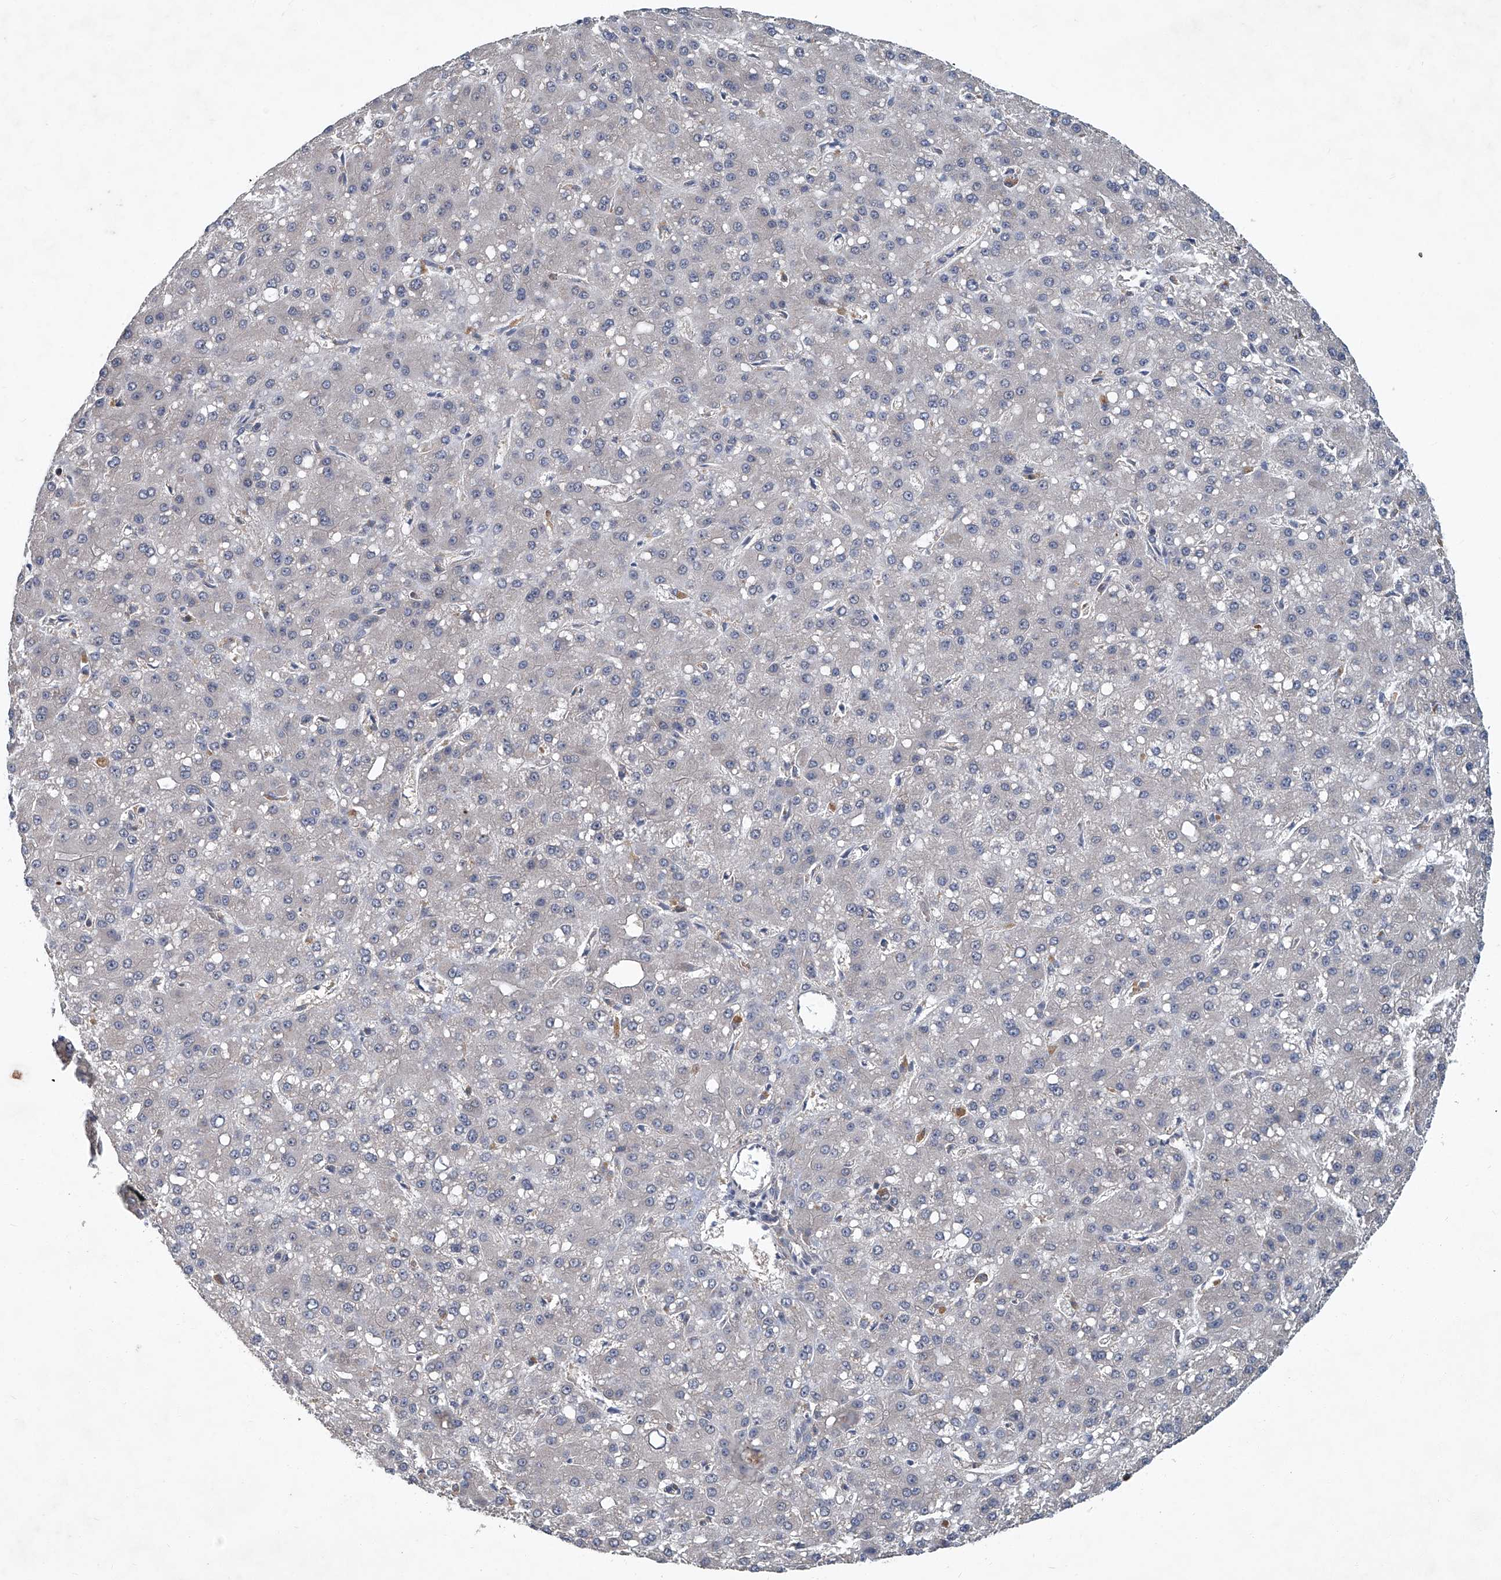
{"staining": {"intensity": "negative", "quantity": "none", "location": "none"}, "tissue": "liver cancer", "cell_type": "Tumor cells", "image_type": "cancer", "snomed": [{"axis": "morphology", "description": "Carcinoma, Hepatocellular, NOS"}, {"axis": "topography", "description": "Liver"}], "caption": "Histopathology image shows no significant protein positivity in tumor cells of liver cancer (hepatocellular carcinoma).", "gene": "ANKRD34A", "patient": {"sex": "male", "age": 67}}